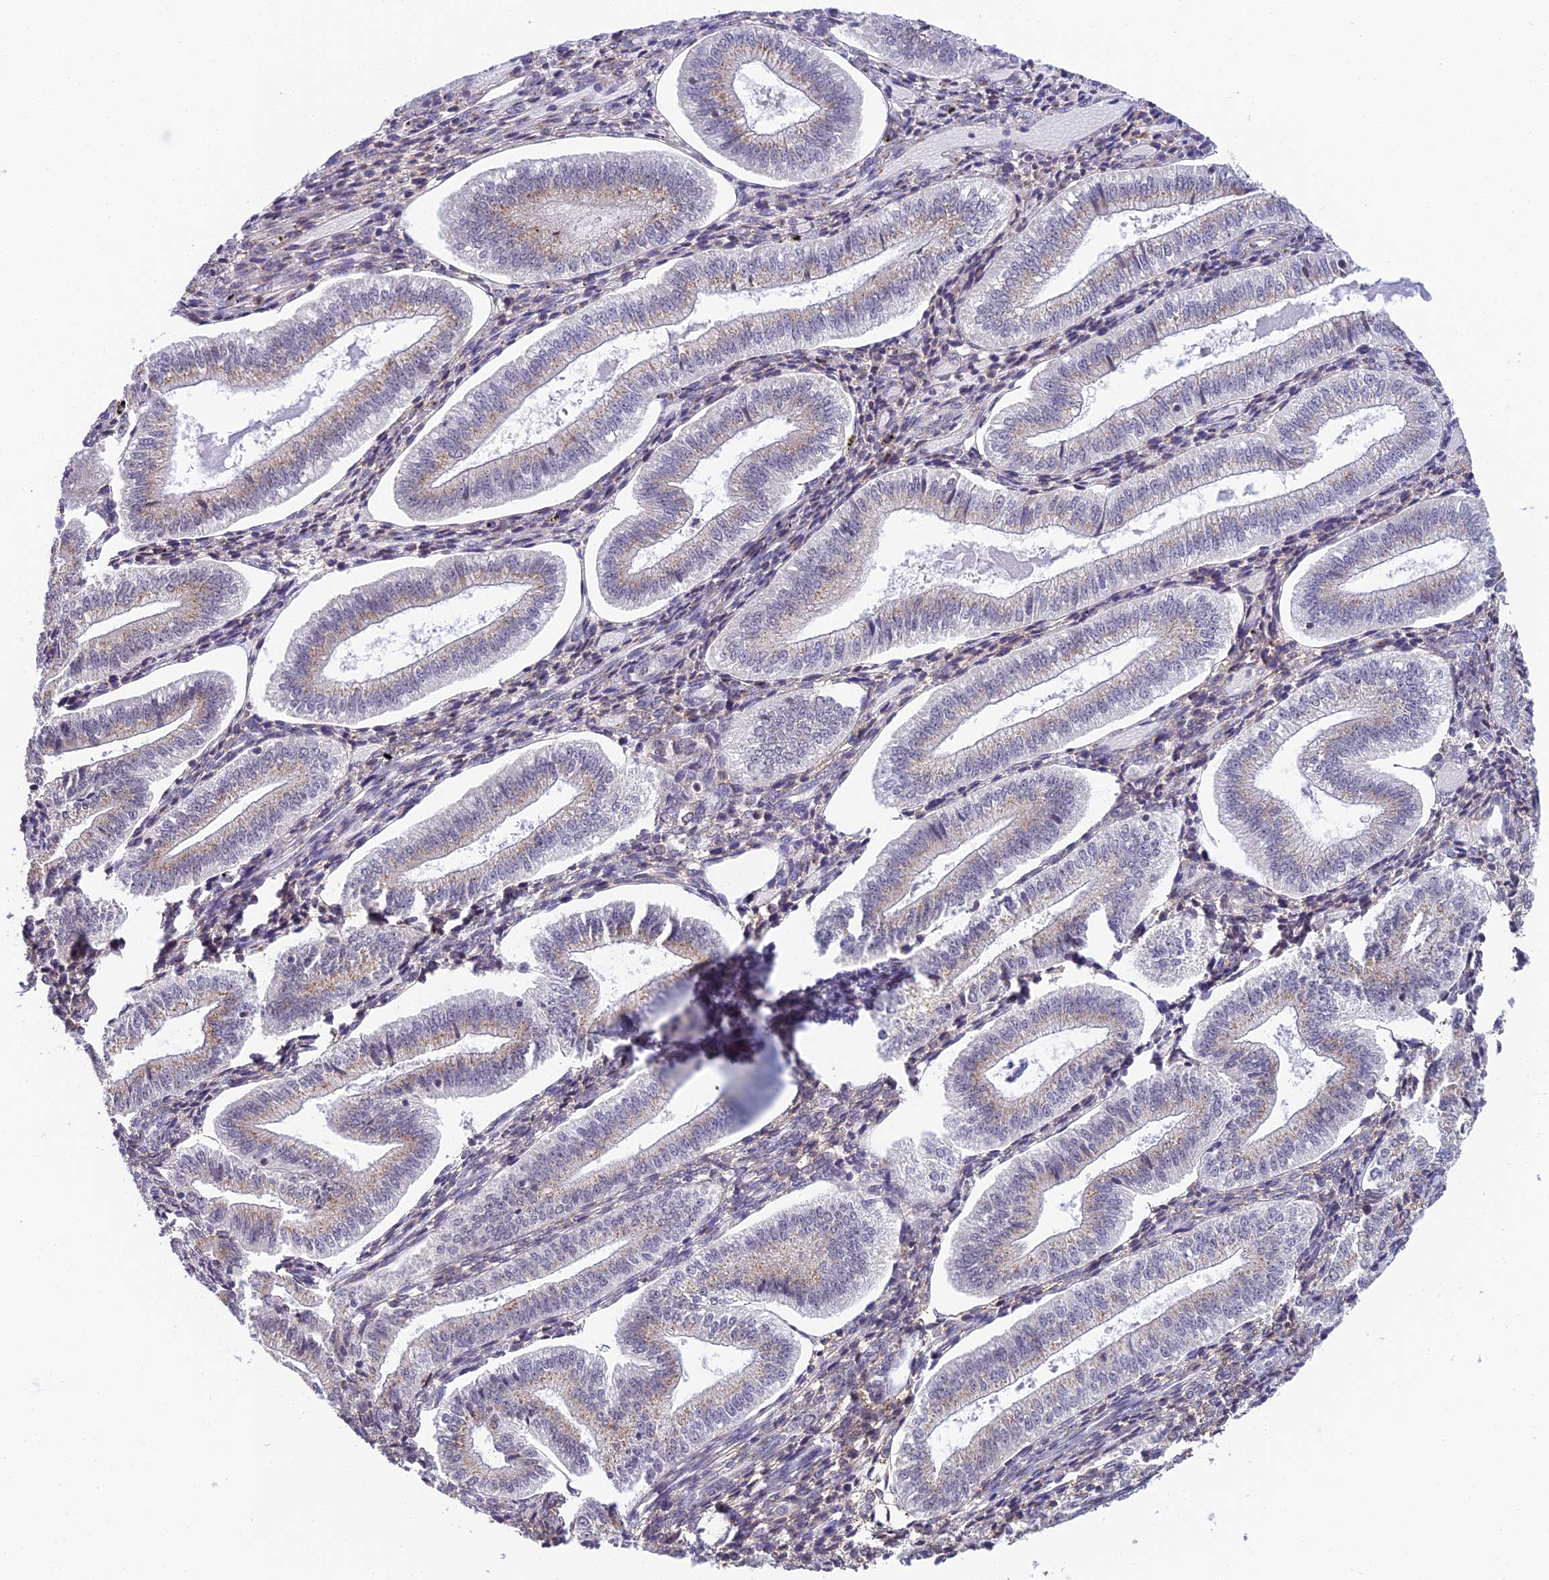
{"staining": {"intensity": "weak", "quantity": "25%-75%", "location": "cytoplasmic/membranous"}, "tissue": "endometrium", "cell_type": "Cells in endometrial stroma", "image_type": "normal", "snomed": [{"axis": "morphology", "description": "Normal tissue, NOS"}, {"axis": "topography", "description": "Endometrium"}], "caption": "Immunohistochemistry (IHC) (DAB) staining of benign human endometrium displays weak cytoplasmic/membranous protein staining in approximately 25%-75% of cells in endometrial stroma. (Stains: DAB (3,3'-diaminobenzidine) in brown, nuclei in blue, Microscopy: brightfield microscopy at high magnification).", "gene": "HEATR5B", "patient": {"sex": "female", "age": 34}}